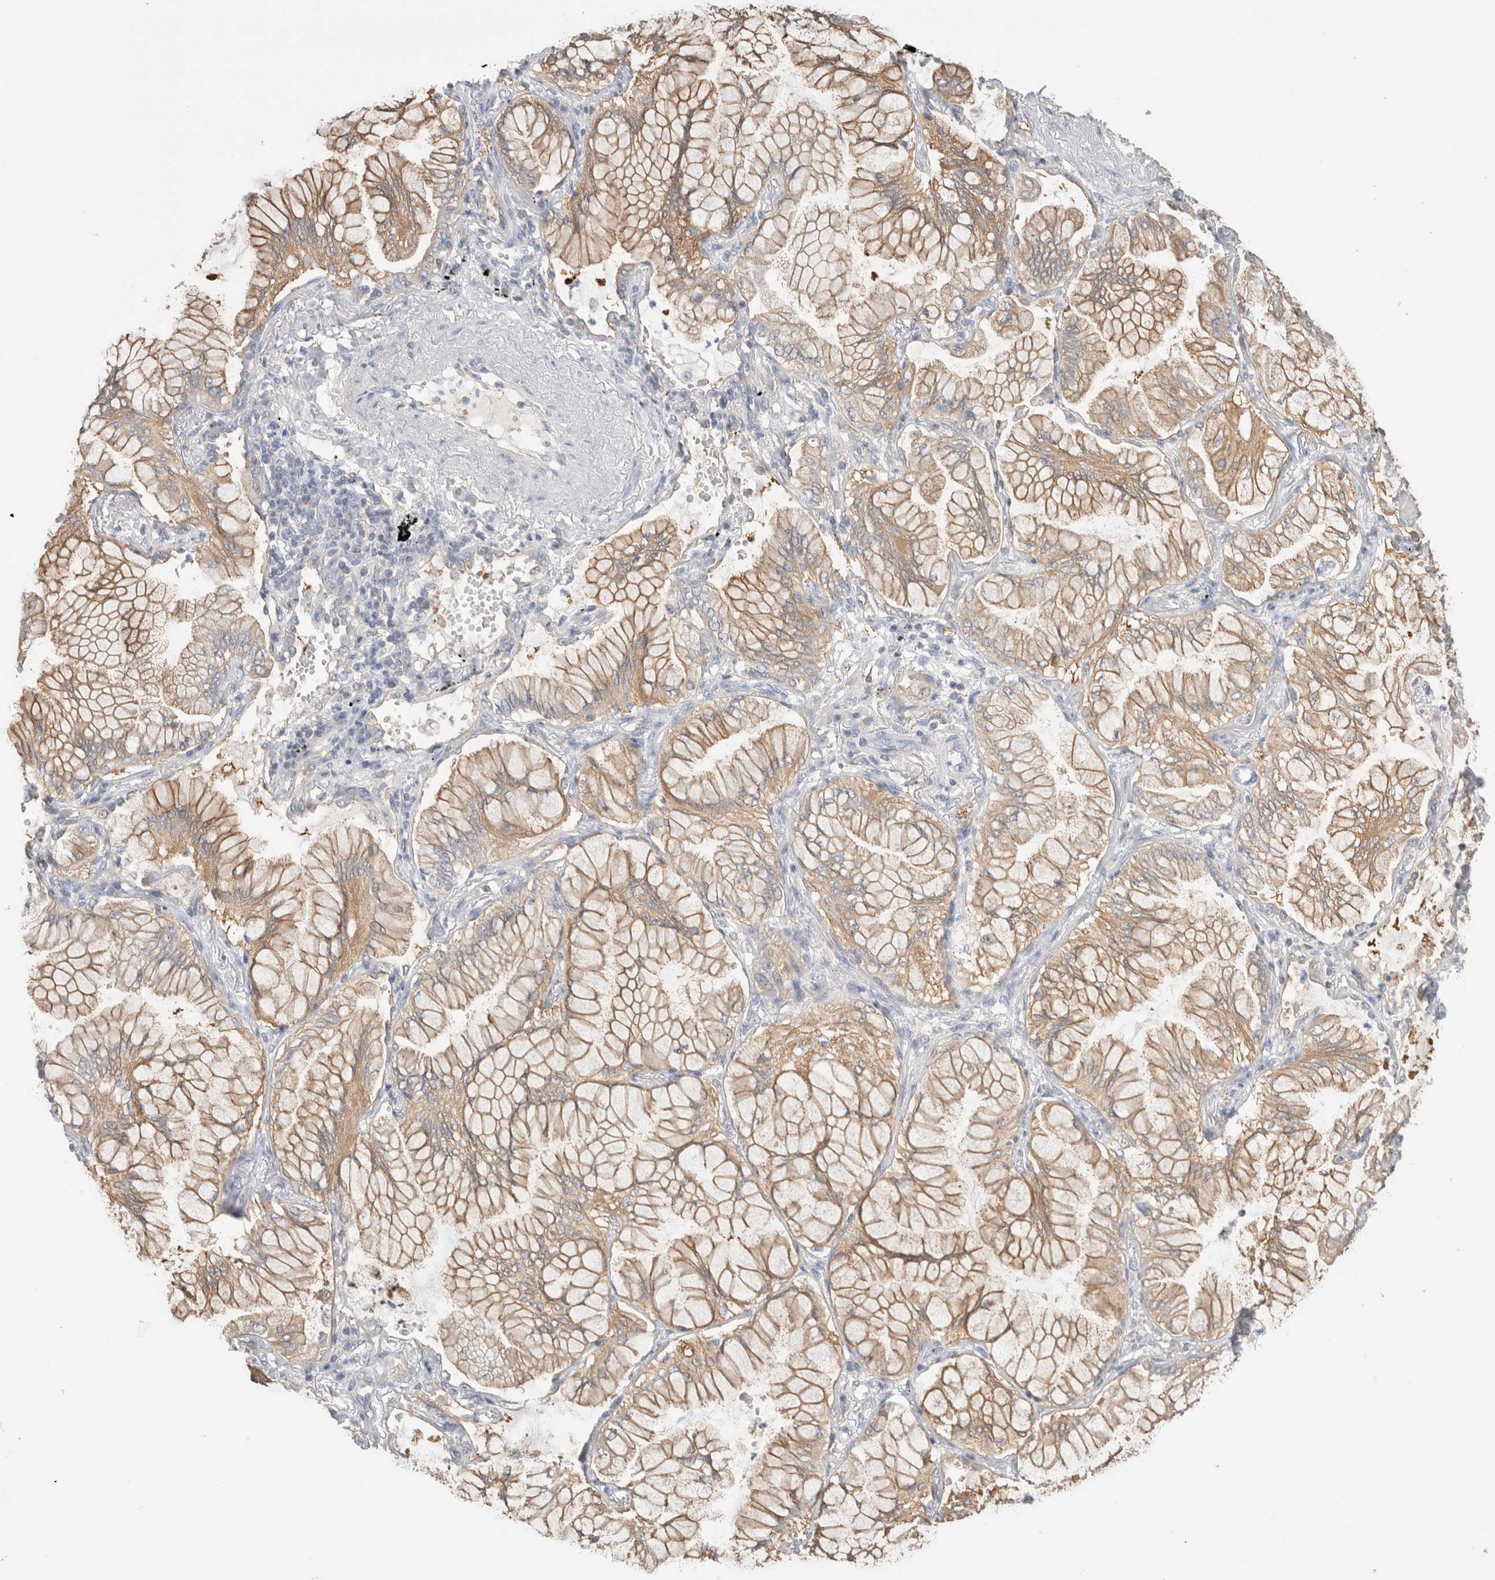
{"staining": {"intensity": "moderate", "quantity": "25%-75%", "location": "cytoplasmic/membranous"}, "tissue": "lung cancer", "cell_type": "Tumor cells", "image_type": "cancer", "snomed": [{"axis": "morphology", "description": "Adenocarcinoma, NOS"}, {"axis": "topography", "description": "Lung"}], "caption": "IHC image of neoplastic tissue: lung cancer stained using immunohistochemistry (IHC) reveals medium levels of moderate protein expression localized specifically in the cytoplasmic/membranous of tumor cells, appearing as a cytoplasmic/membranous brown color.", "gene": "CAPN2", "patient": {"sex": "female", "age": 70}}